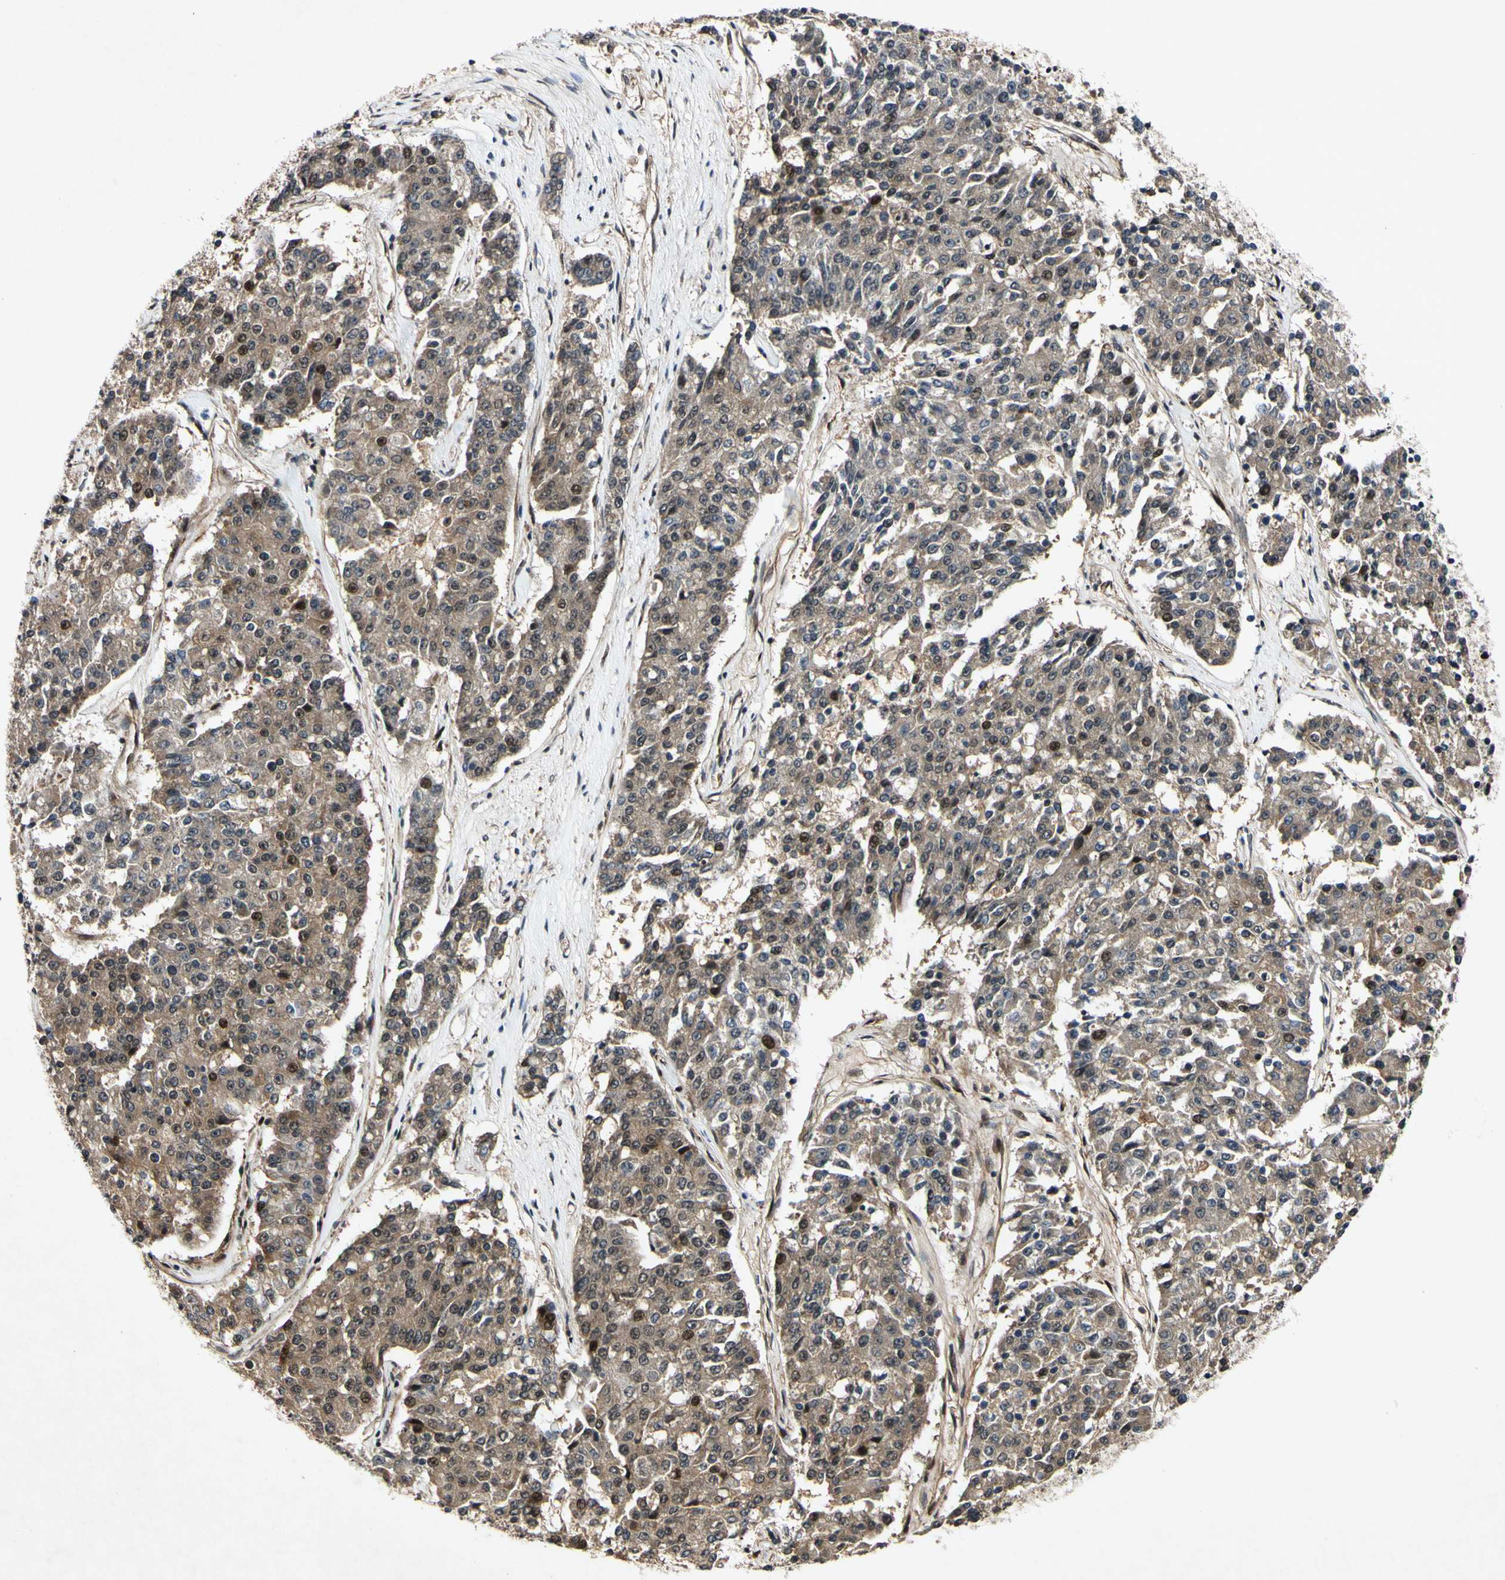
{"staining": {"intensity": "moderate", "quantity": ">75%", "location": "cytoplasmic/membranous,nuclear"}, "tissue": "pancreatic cancer", "cell_type": "Tumor cells", "image_type": "cancer", "snomed": [{"axis": "morphology", "description": "Adenocarcinoma, NOS"}, {"axis": "topography", "description": "Pancreas"}], "caption": "High-power microscopy captured an IHC photomicrograph of pancreatic cancer (adenocarcinoma), revealing moderate cytoplasmic/membranous and nuclear staining in approximately >75% of tumor cells. The staining was performed using DAB (3,3'-diaminobenzidine) to visualize the protein expression in brown, while the nuclei were stained in blue with hematoxylin (Magnification: 20x).", "gene": "CSNK1E", "patient": {"sex": "male", "age": 50}}